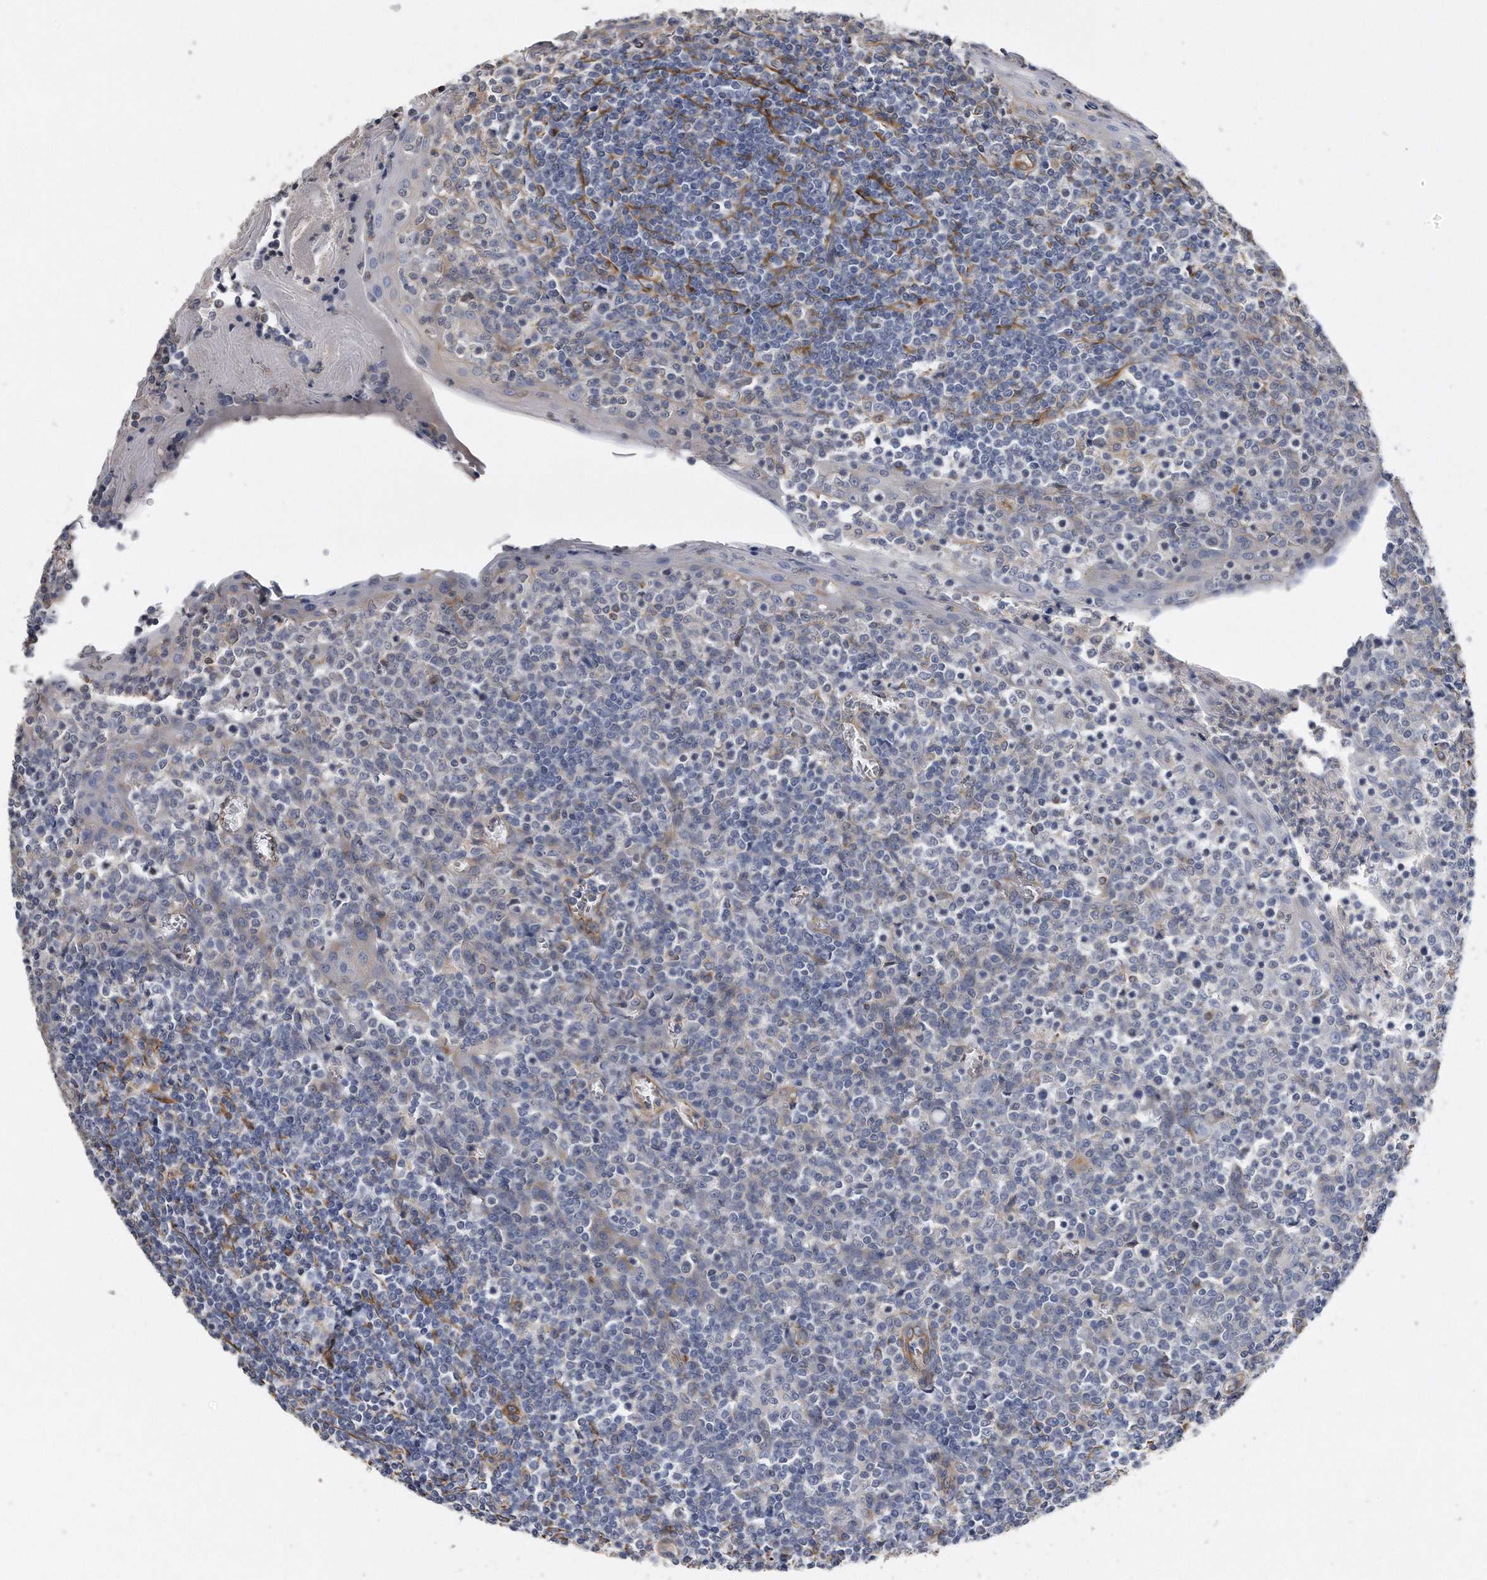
{"staining": {"intensity": "negative", "quantity": "none", "location": "none"}, "tissue": "tonsil", "cell_type": "Germinal center cells", "image_type": "normal", "snomed": [{"axis": "morphology", "description": "Normal tissue, NOS"}, {"axis": "topography", "description": "Tonsil"}], "caption": "A high-resolution photomicrograph shows immunohistochemistry staining of unremarkable tonsil, which exhibits no significant positivity in germinal center cells.", "gene": "GPC1", "patient": {"sex": "female", "age": 19}}